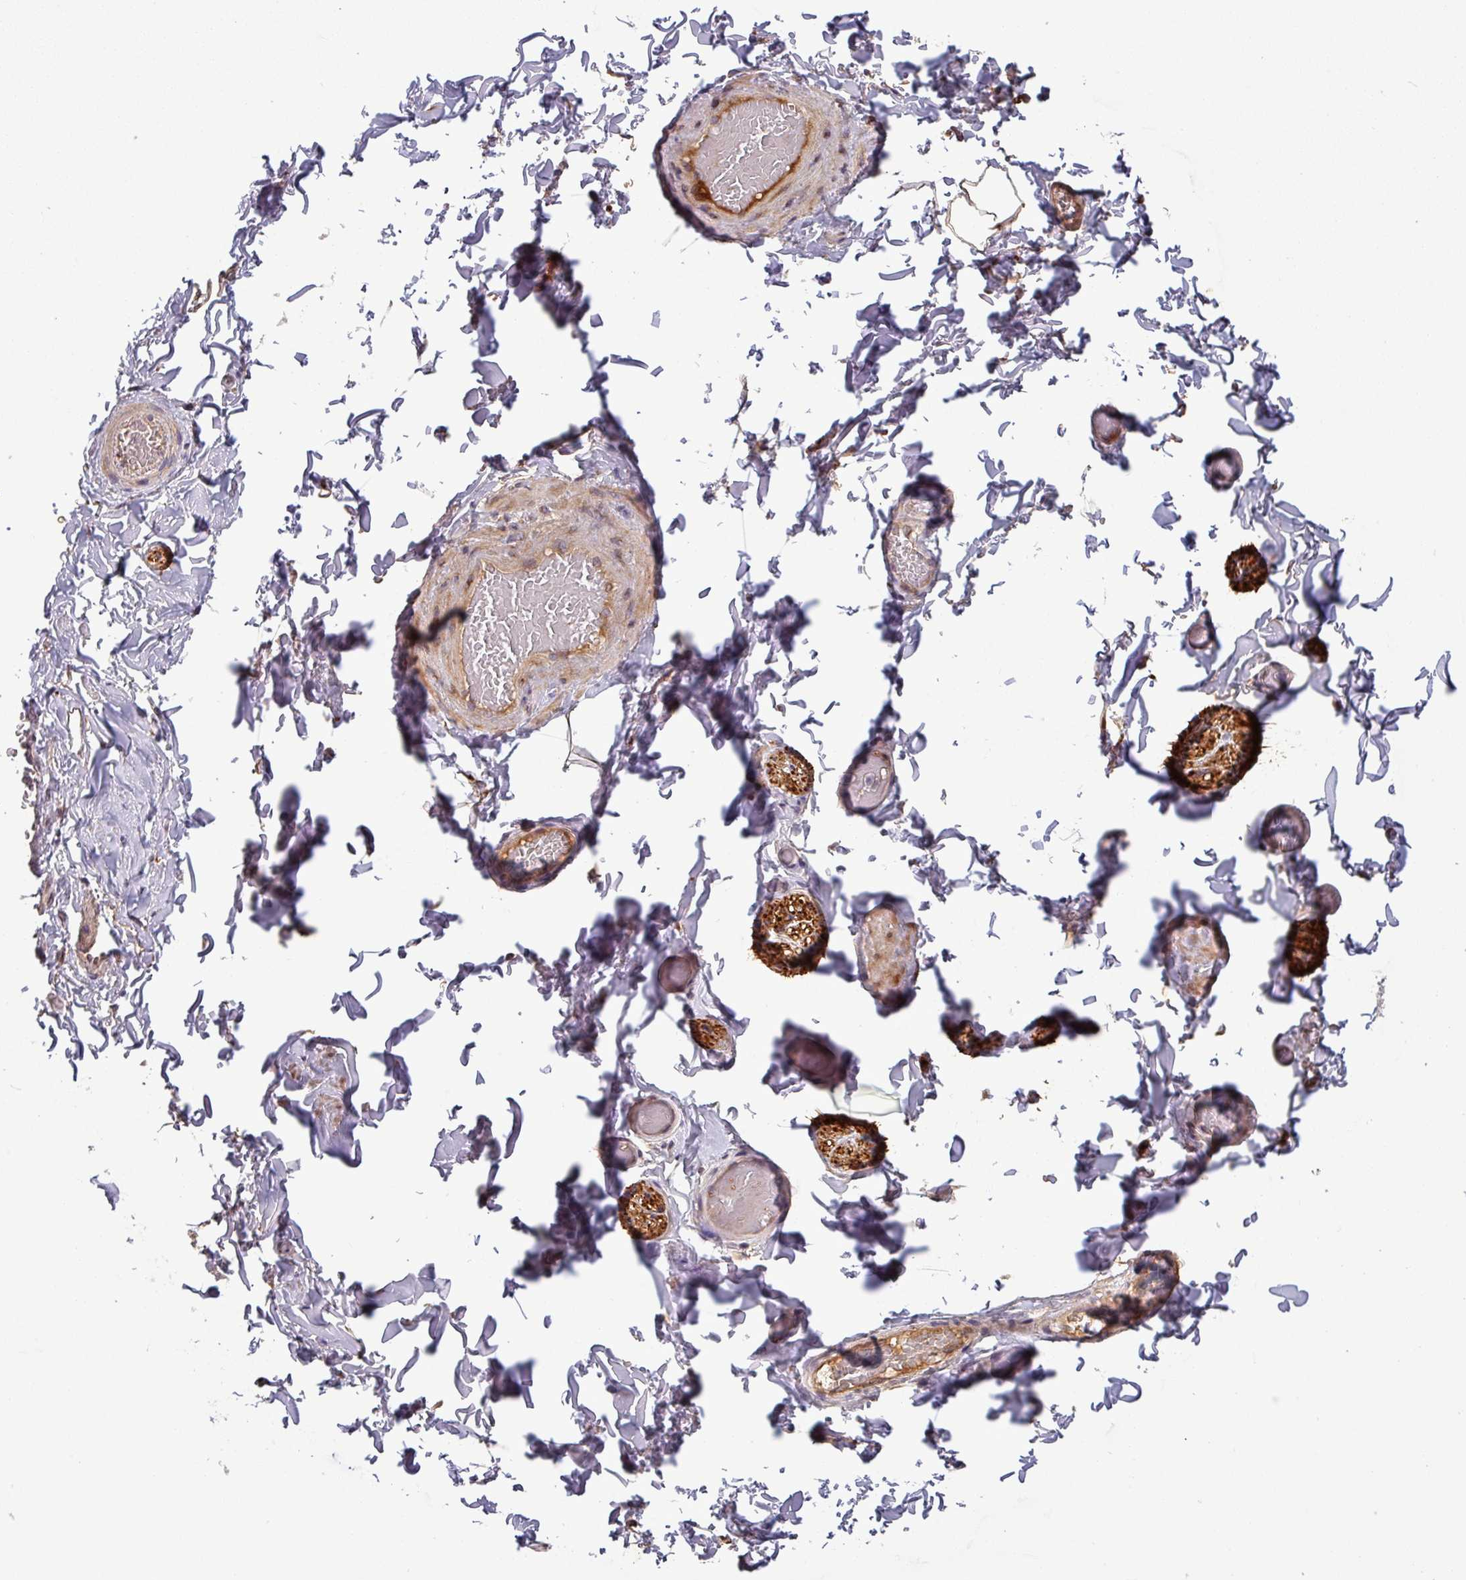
{"staining": {"intensity": "moderate", "quantity": ">75%", "location": "cytoplasmic/membranous,nuclear"}, "tissue": "soft tissue", "cell_type": "Chondrocytes", "image_type": "normal", "snomed": [{"axis": "morphology", "description": "Normal tissue, NOS"}, {"axis": "topography", "description": "Soft tissue"}, {"axis": "topography", "description": "Vascular tissue"}, {"axis": "topography", "description": "Peripheral nerve tissue"}], "caption": "This image exhibits immunohistochemistry (IHC) staining of unremarkable soft tissue, with medium moderate cytoplasmic/membranous,nuclear staining in approximately >75% of chondrocytes.", "gene": "PUS1", "patient": {"sex": "male", "age": 32}}